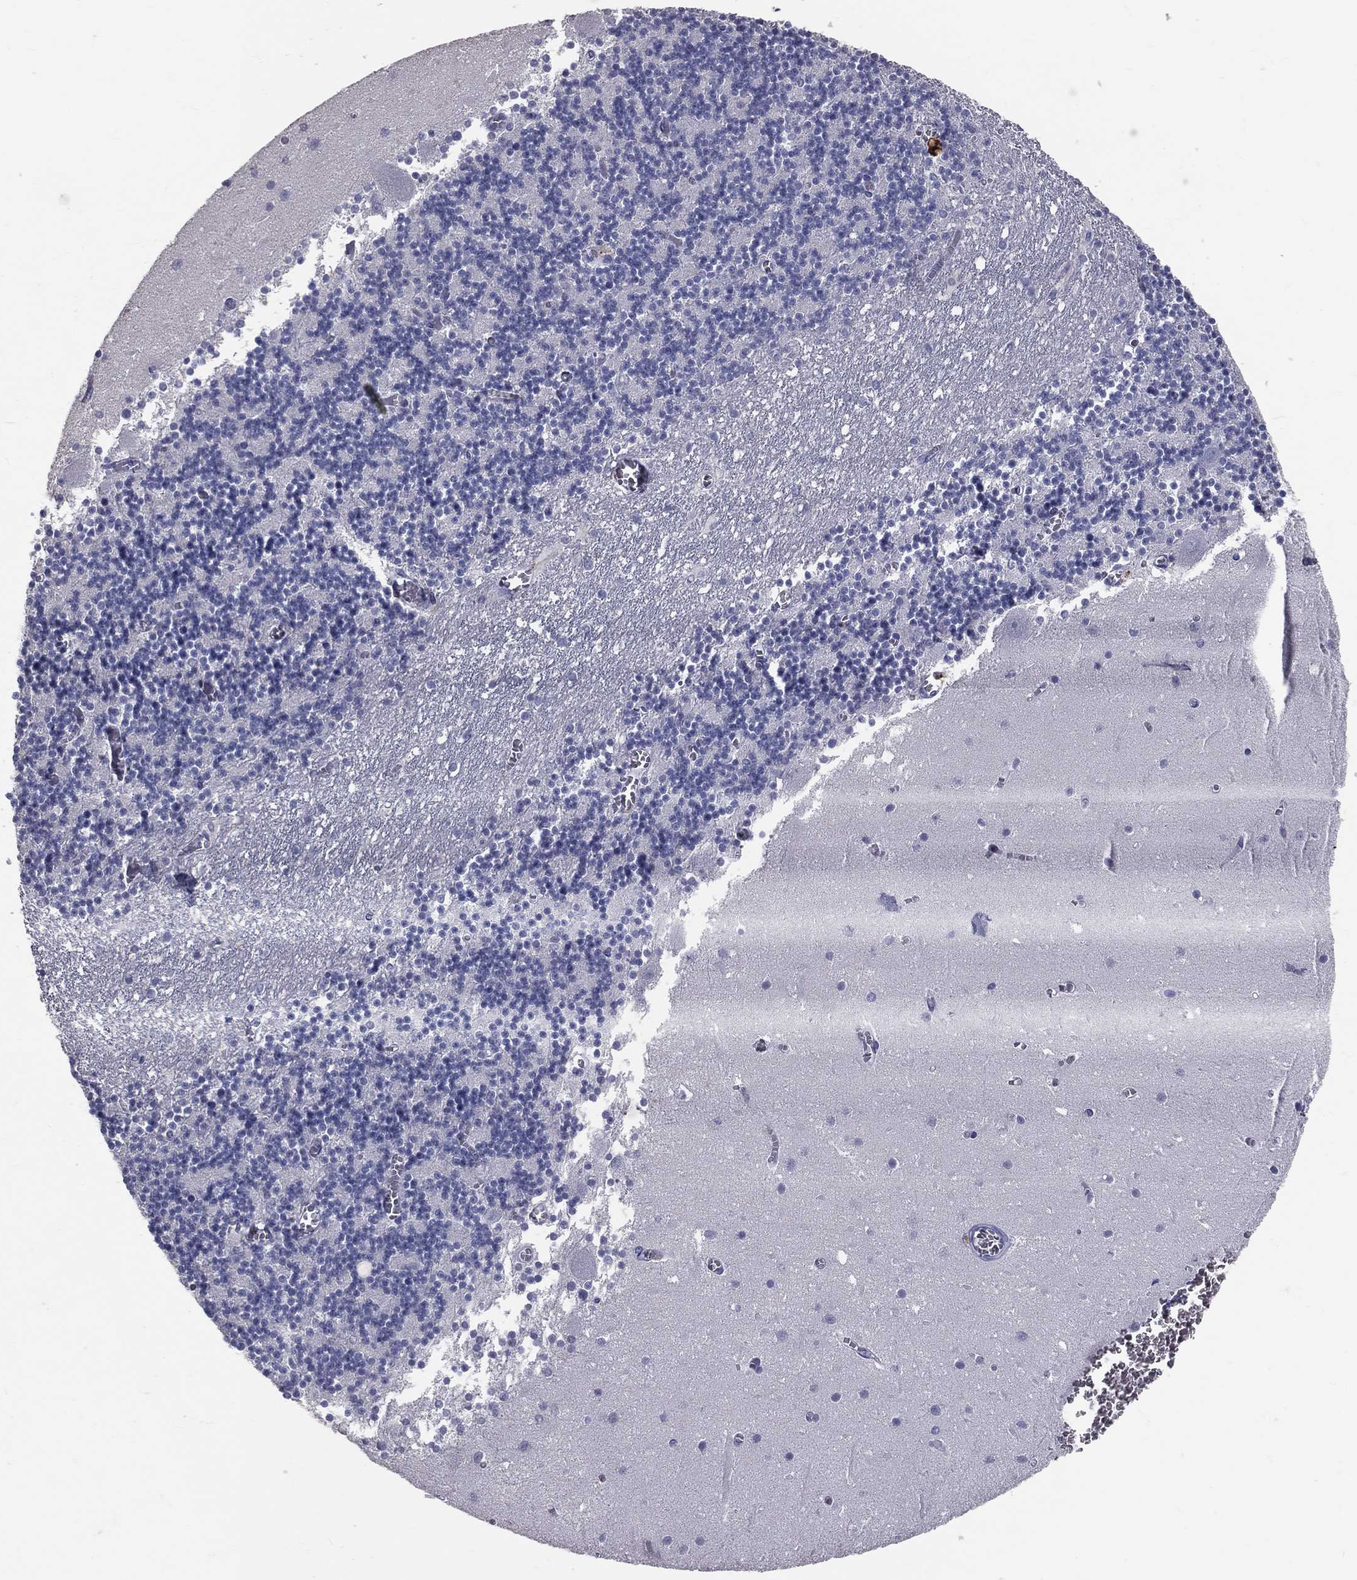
{"staining": {"intensity": "negative", "quantity": "none", "location": "none"}, "tissue": "cerebellum", "cell_type": "Cells in granular layer", "image_type": "normal", "snomed": [{"axis": "morphology", "description": "Normal tissue, NOS"}, {"axis": "topography", "description": "Cerebellum"}], "caption": "Immunohistochemistry image of unremarkable cerebellum: human cerebellum stained with DAB demonstrates no significant protein staining in cells in granular layer.", "gene": "TFPI2", "patient": {"sex": "female", "age": 28}}